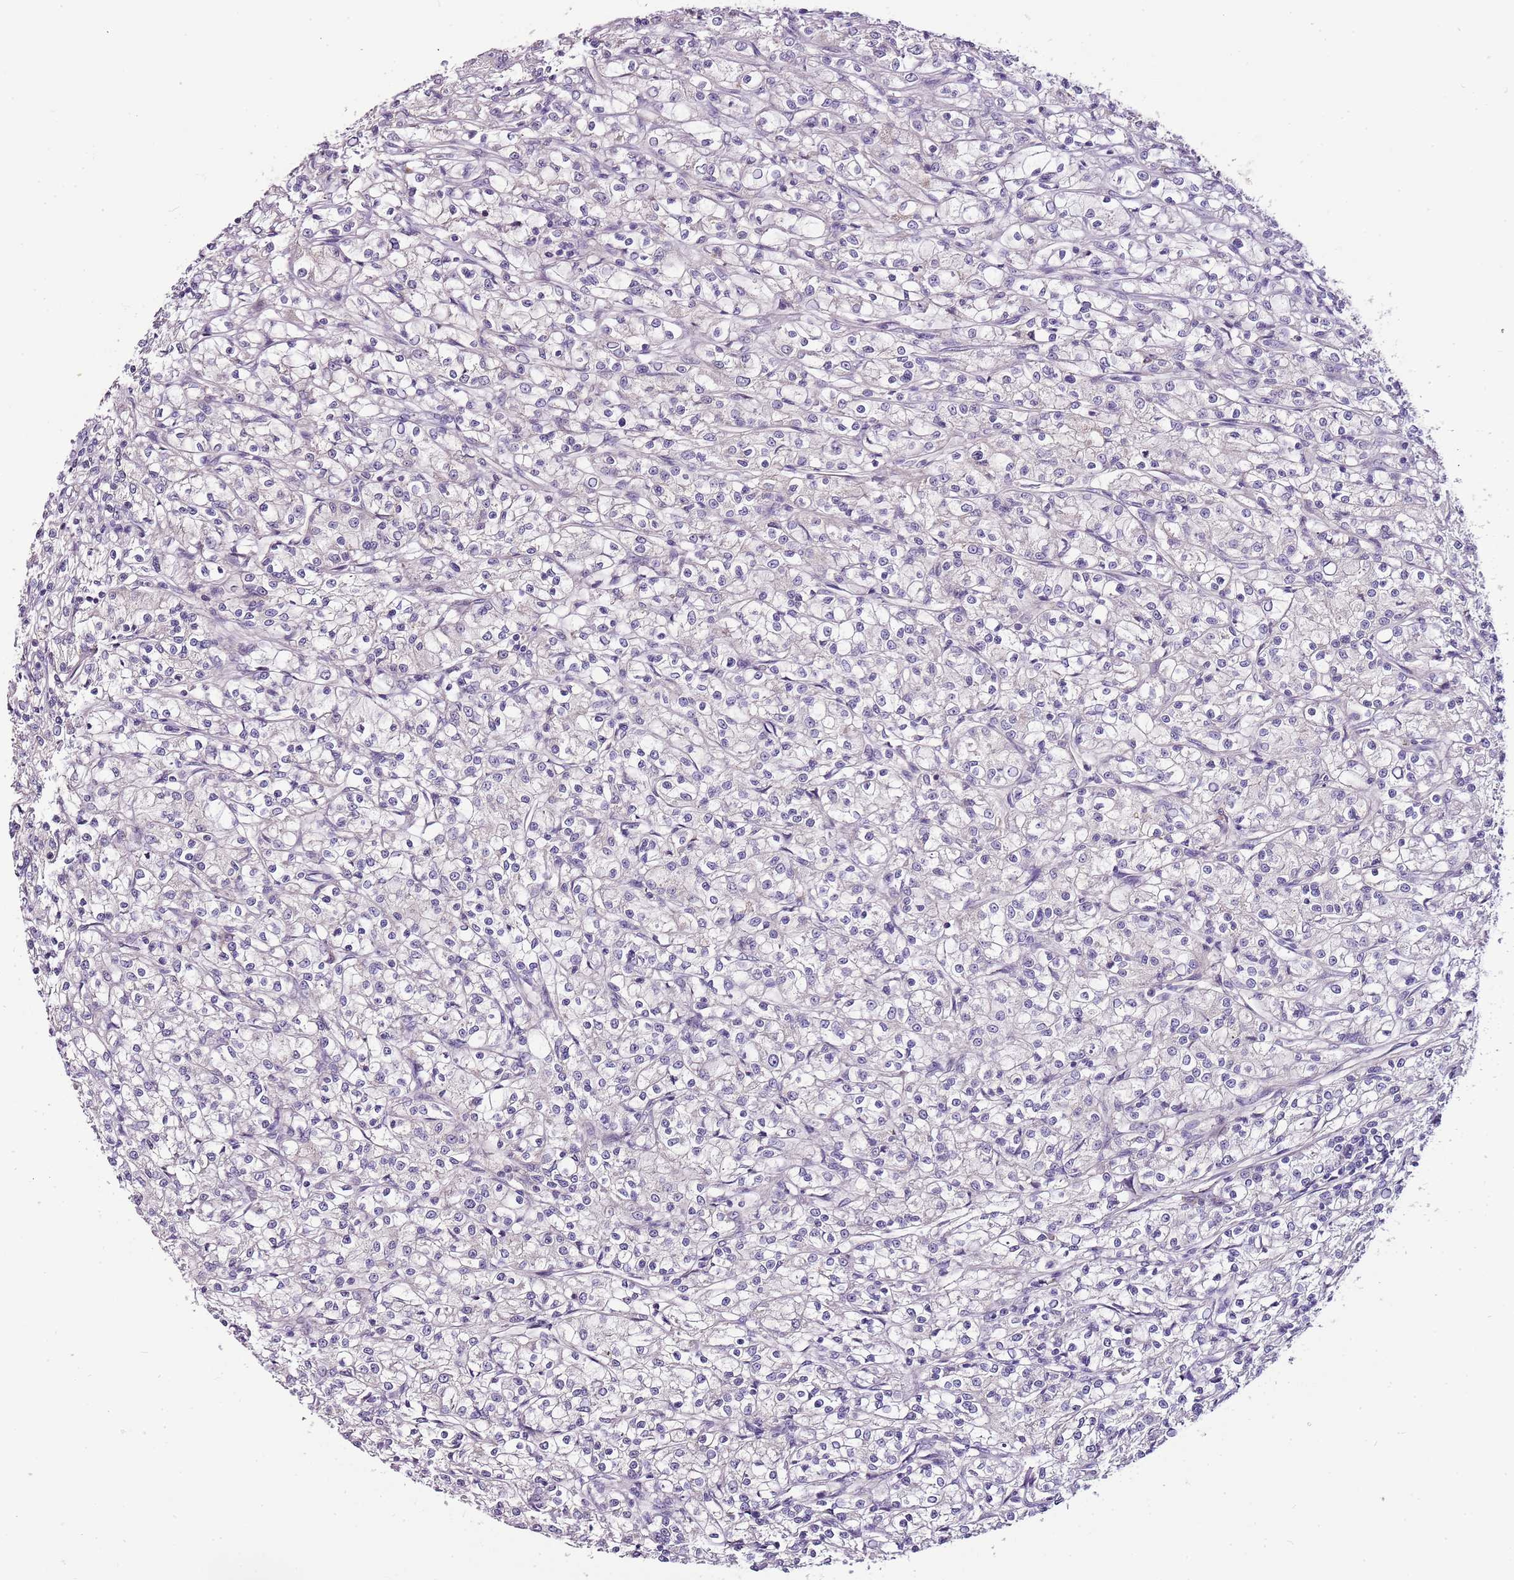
{"staining": {"intensity": "negative", "quantity": "none", "location": "none"}, "tissue": "renal cancer", "cell_type": "Tumor cells", "image_type": "cancer", "snomed": [{"axis": "morphology", "description": "Adenocarcinoma, NOS"}, {"axis": "topography", "description": "Kidney"}], "caption": "Renal cancer stained for a protein using immunohistochemistry displays no staining tumor cells.", "gene": "NKX2-3", "patient": {"sex": "female", "age": 59}}